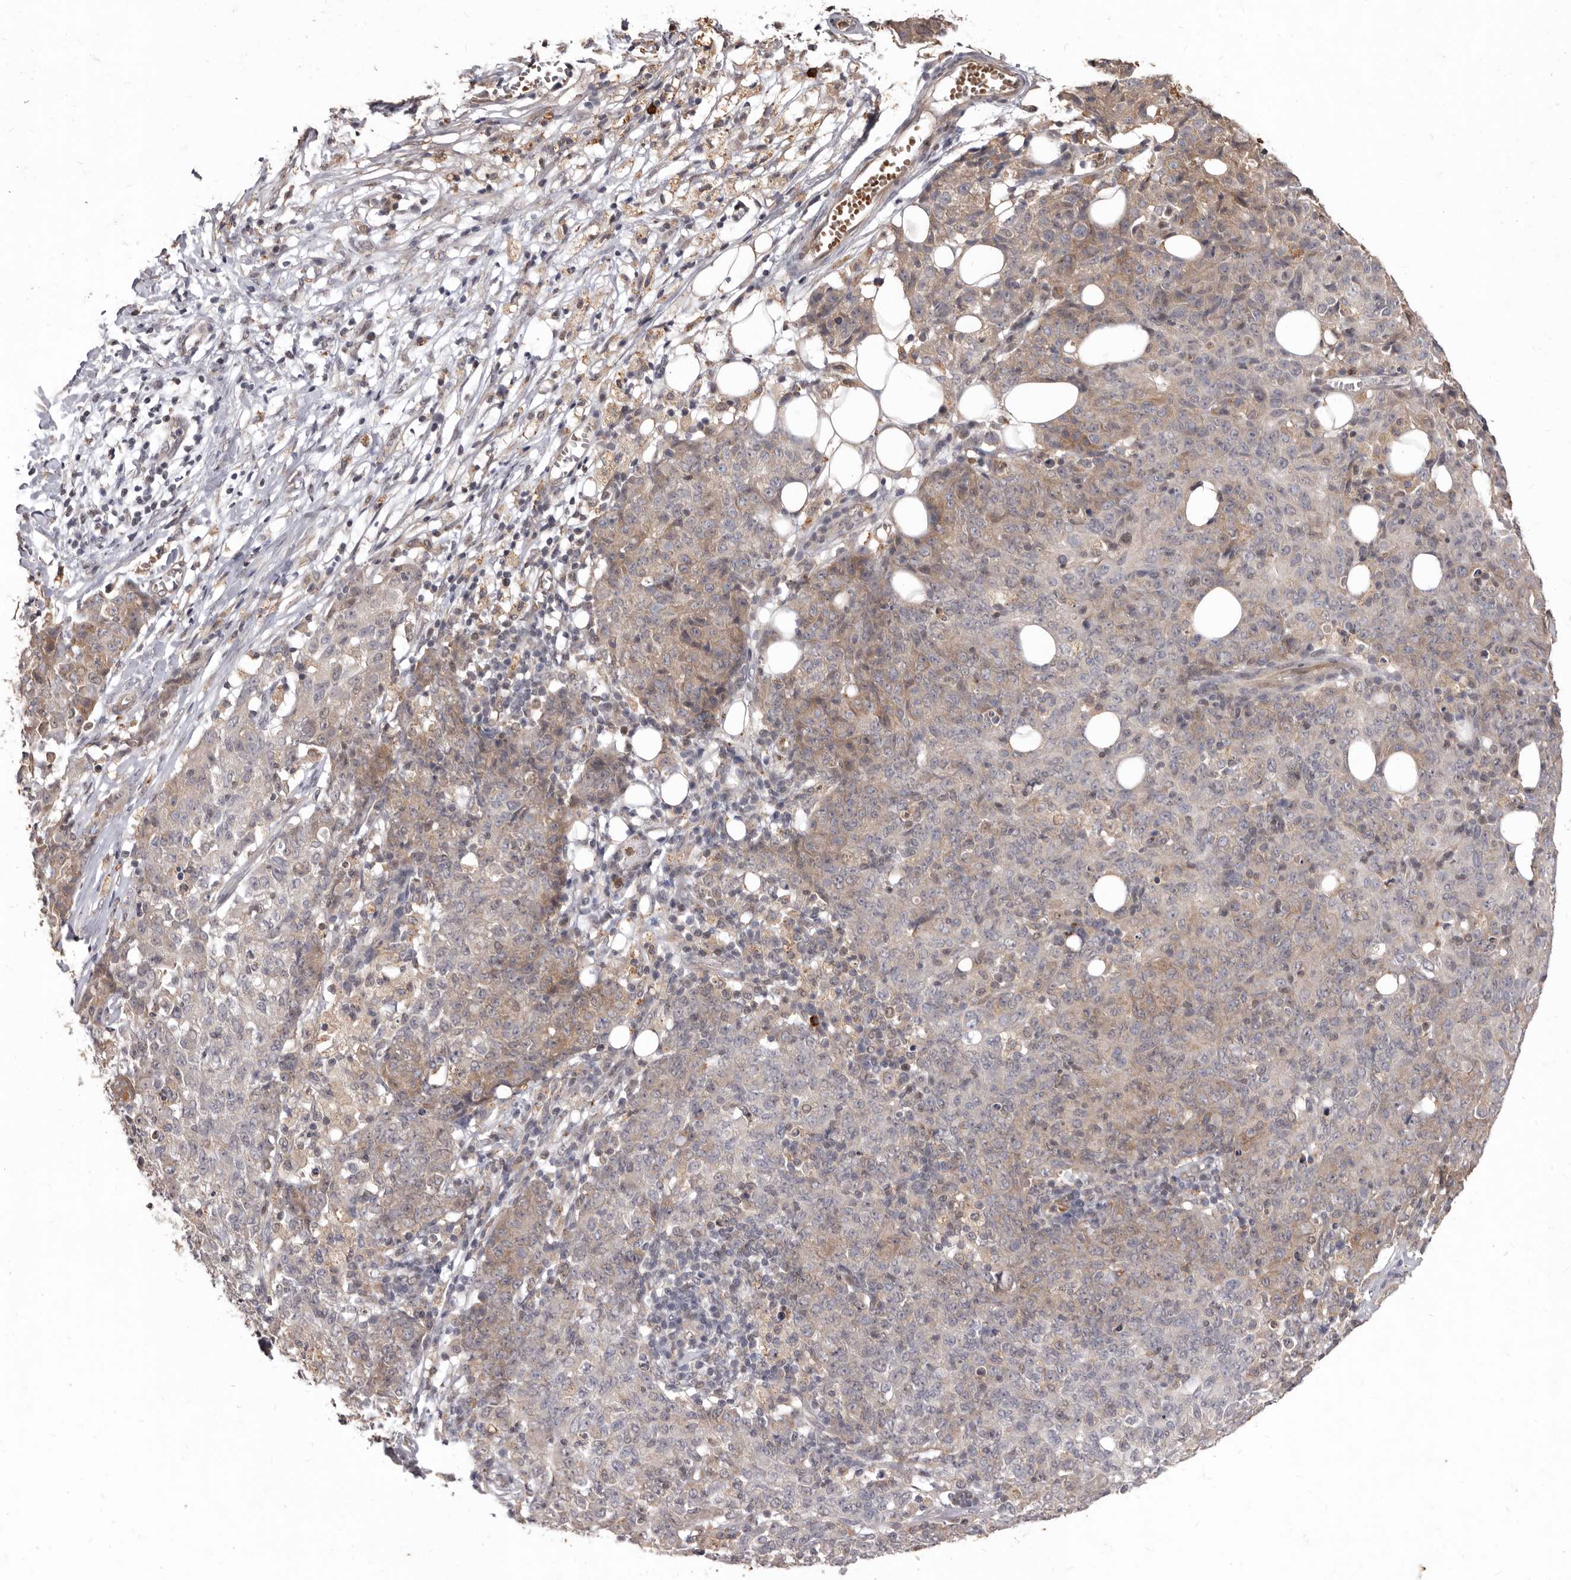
{"staining": {"intensity": "weak", "quantity": "25%-75%", "location": "cytoplasmic/membranous,nuclear"}, "tissue": "ovarian cancer", "cell_type": "Tumor cells", "image_type": "cancer", "snomed": [{"axis": "morphology", "description": "Carcinoma, endometroid"}, {"axis": "topography", "description": "Ovary"}], "caption": "Immunohistochemical staining of human endometroid carcinoma (ovarian) shows low levels of weak cytoplasmic/membranous and nuclear expression in about 25%-75% of tumor cells.", "gene": "ACLY", "patient": {"sex": "female", "age": 42}}